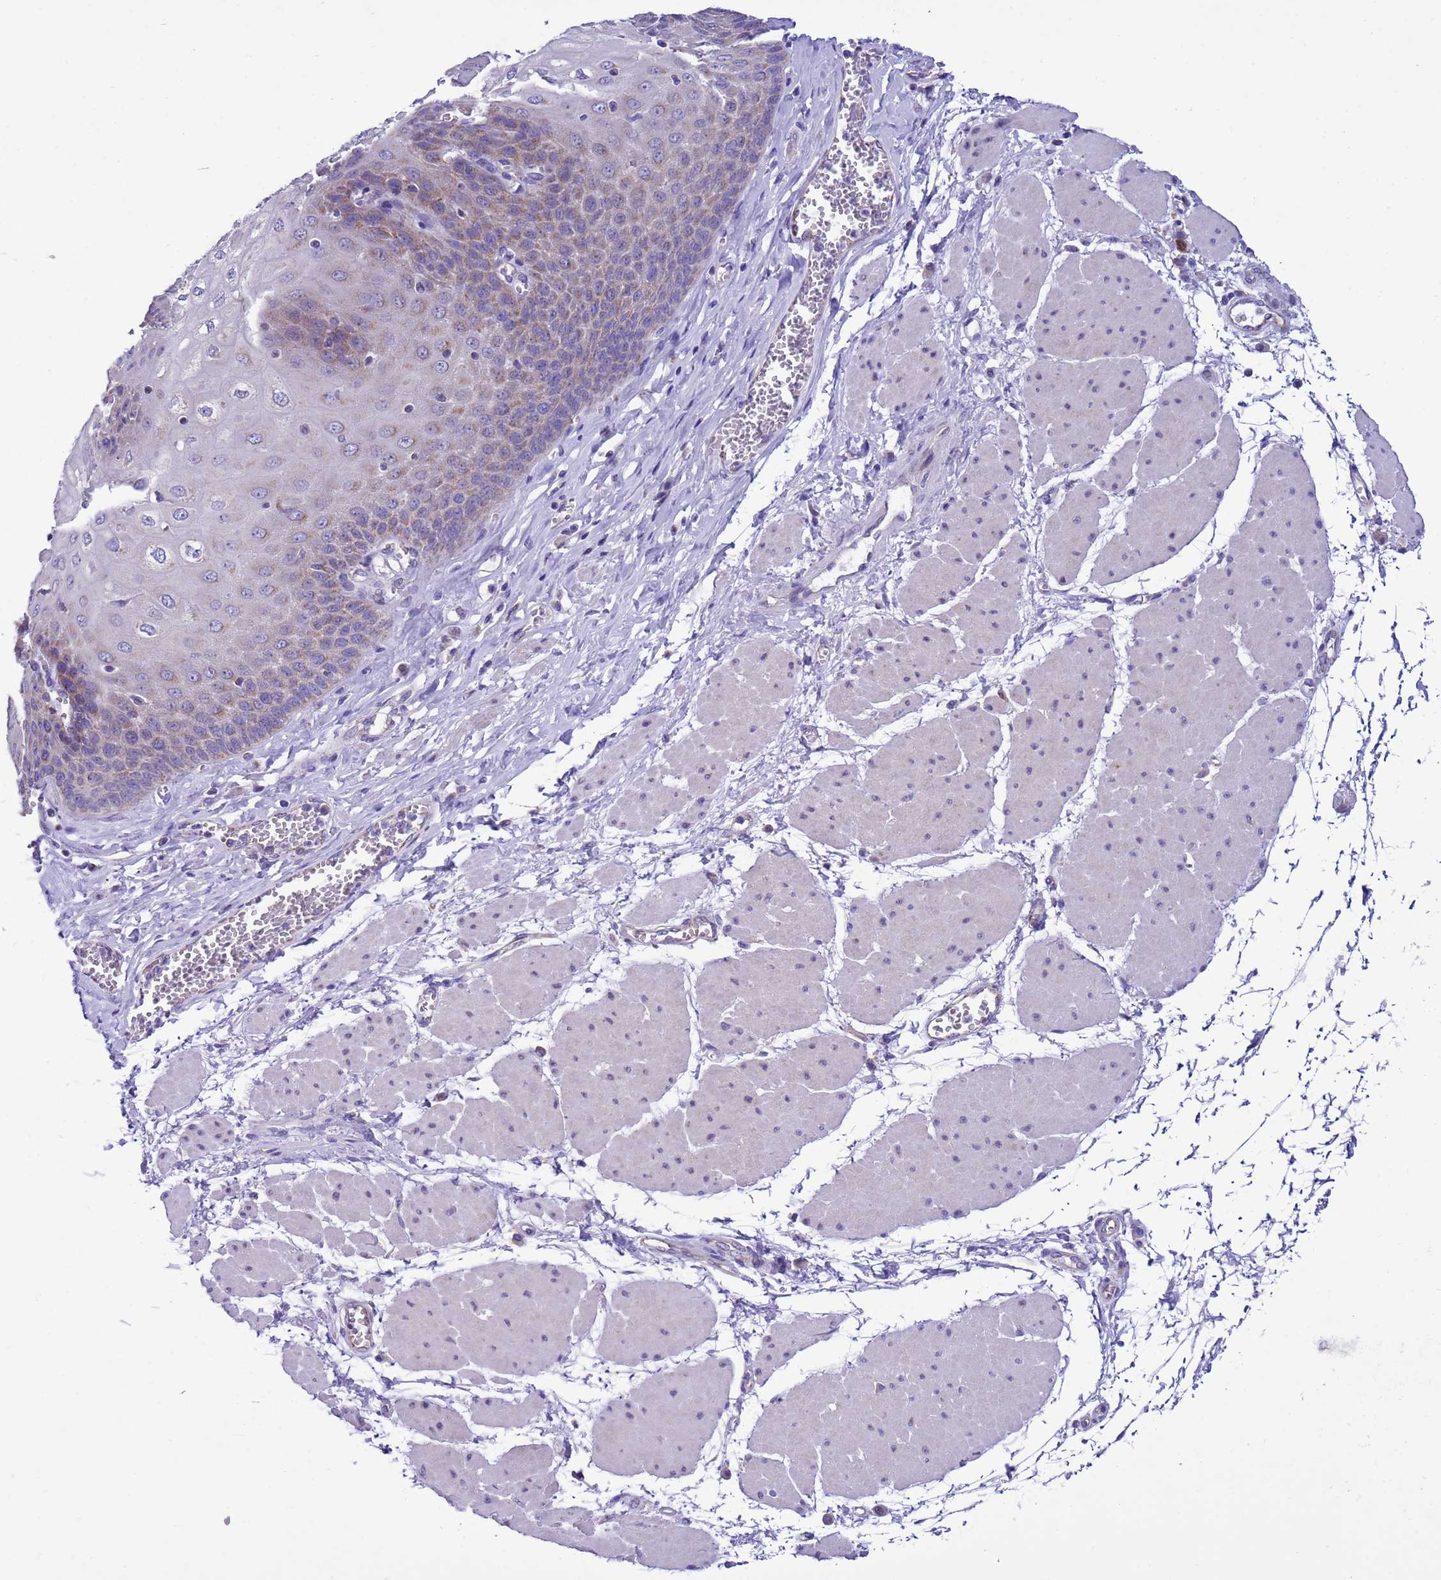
{"staining": {"intensity": "weak", "quantity": "25%-75%", "location": "cytoplasmic/membranous"}, "tissue": "esophagus", "cell_type": "Squamous epithelial cells", "image_type": "normal", "snomed": [{"axis": "morphology", "description": "Normal tissue, NOS"}, {"axis": "topography", "description": "Esophagus"}], "caption": "A brown stain shows weak cytoplasmic/membranous staining of a protein in squamous epithelial cells of normal esophagus.", "gene": "CCDC191", "patient": {"sex": "male", "age": 60}}